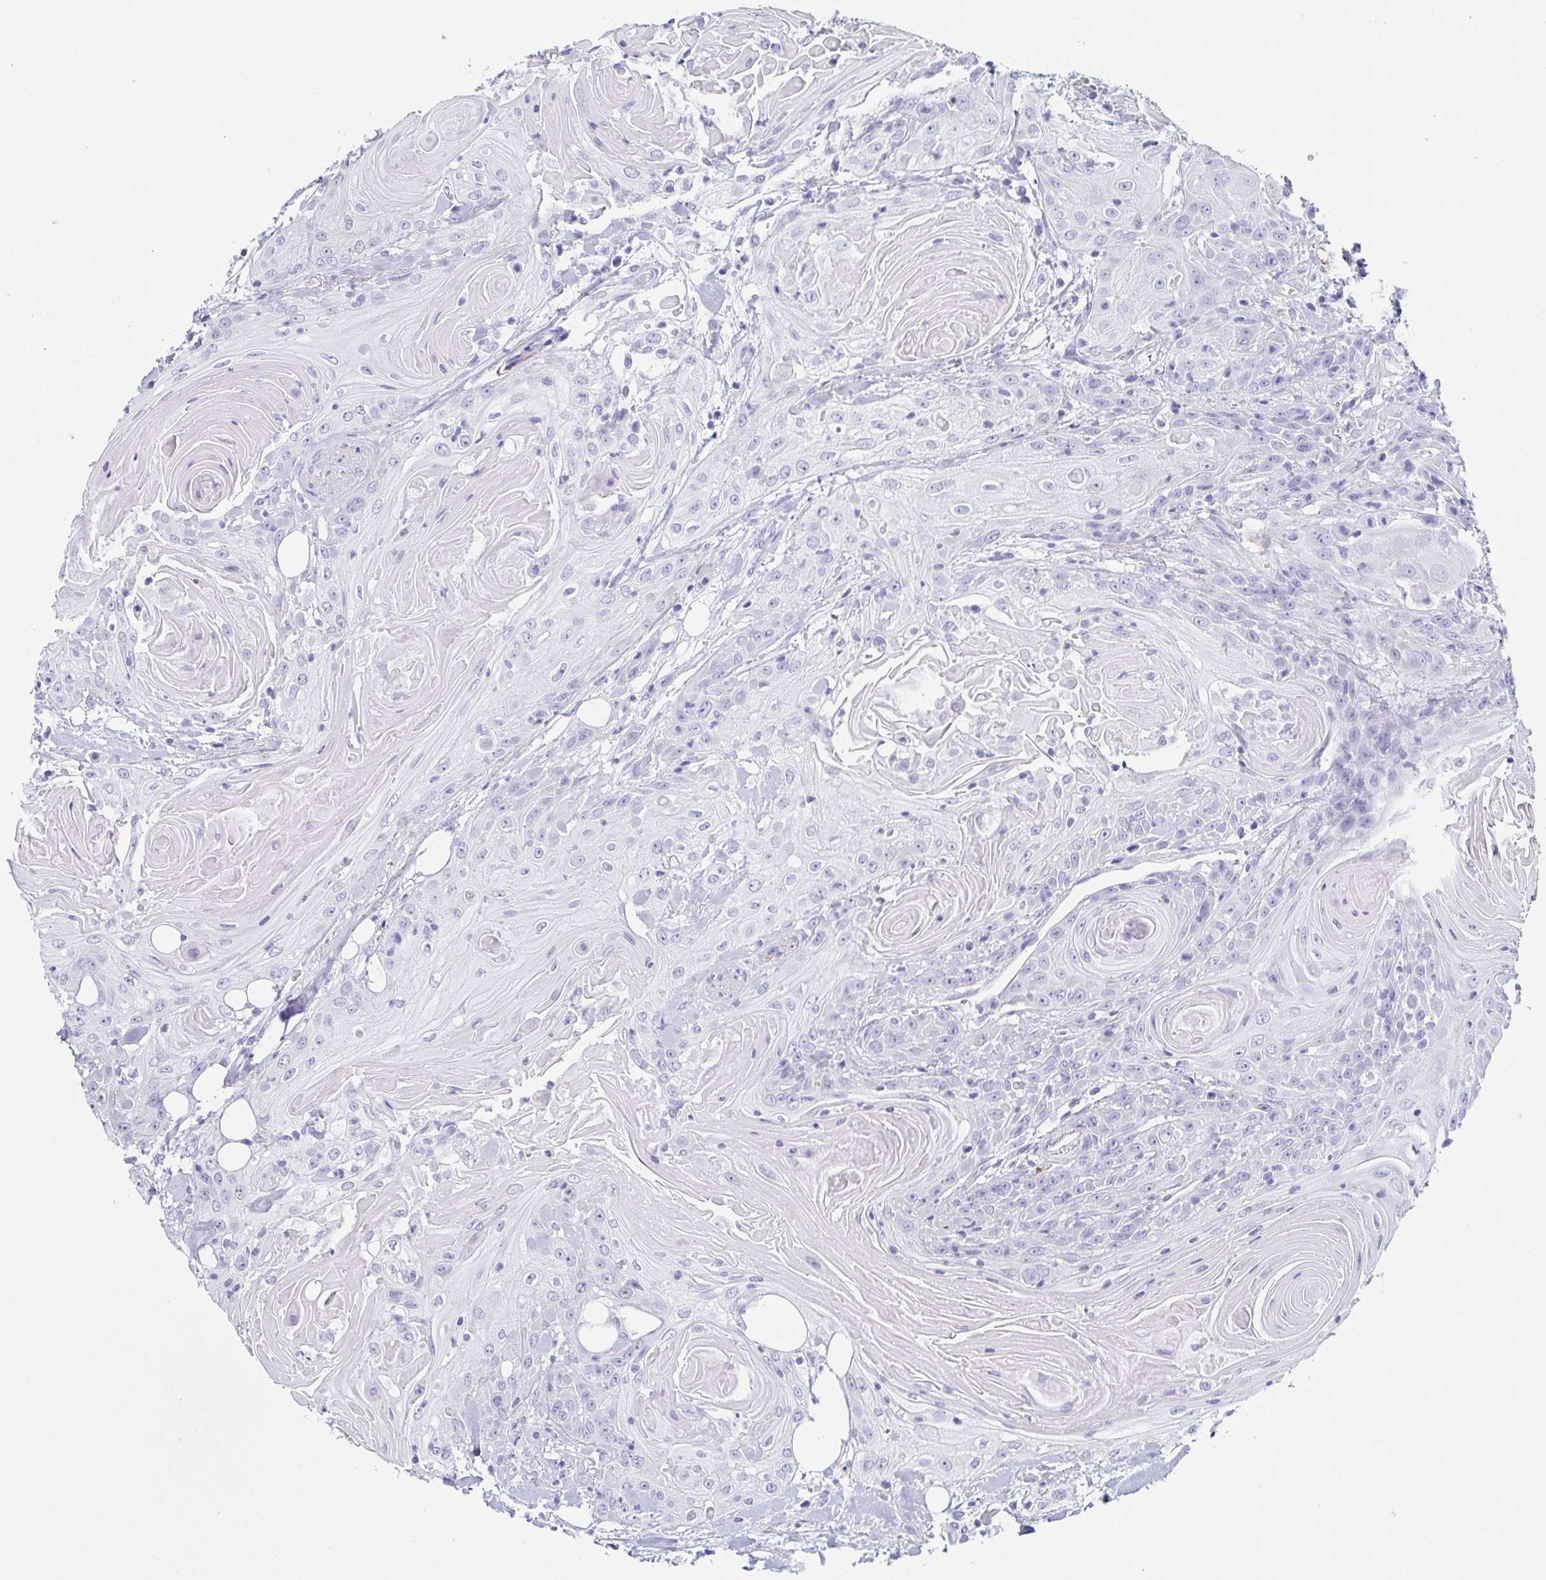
{"staining": {"intensity": "negative", "quantity": "none", "location": "none"}, "tissue": "head and neck cancer", "cell_type": "Tumor cells", "image_type": "cancer", "snomed": [{"axis": "morphology", "description": "Squamous cell carcinoma, NOS"}, {"axis": "topography", "description": "Head-Neck"}], "caption": "Immunohistochemistry of squamous cell carcinoma (head and neck) exhibits no positivity in tumor cells.", "gene": "PRR27", "patient": {"sex": "female", "age": 84}}